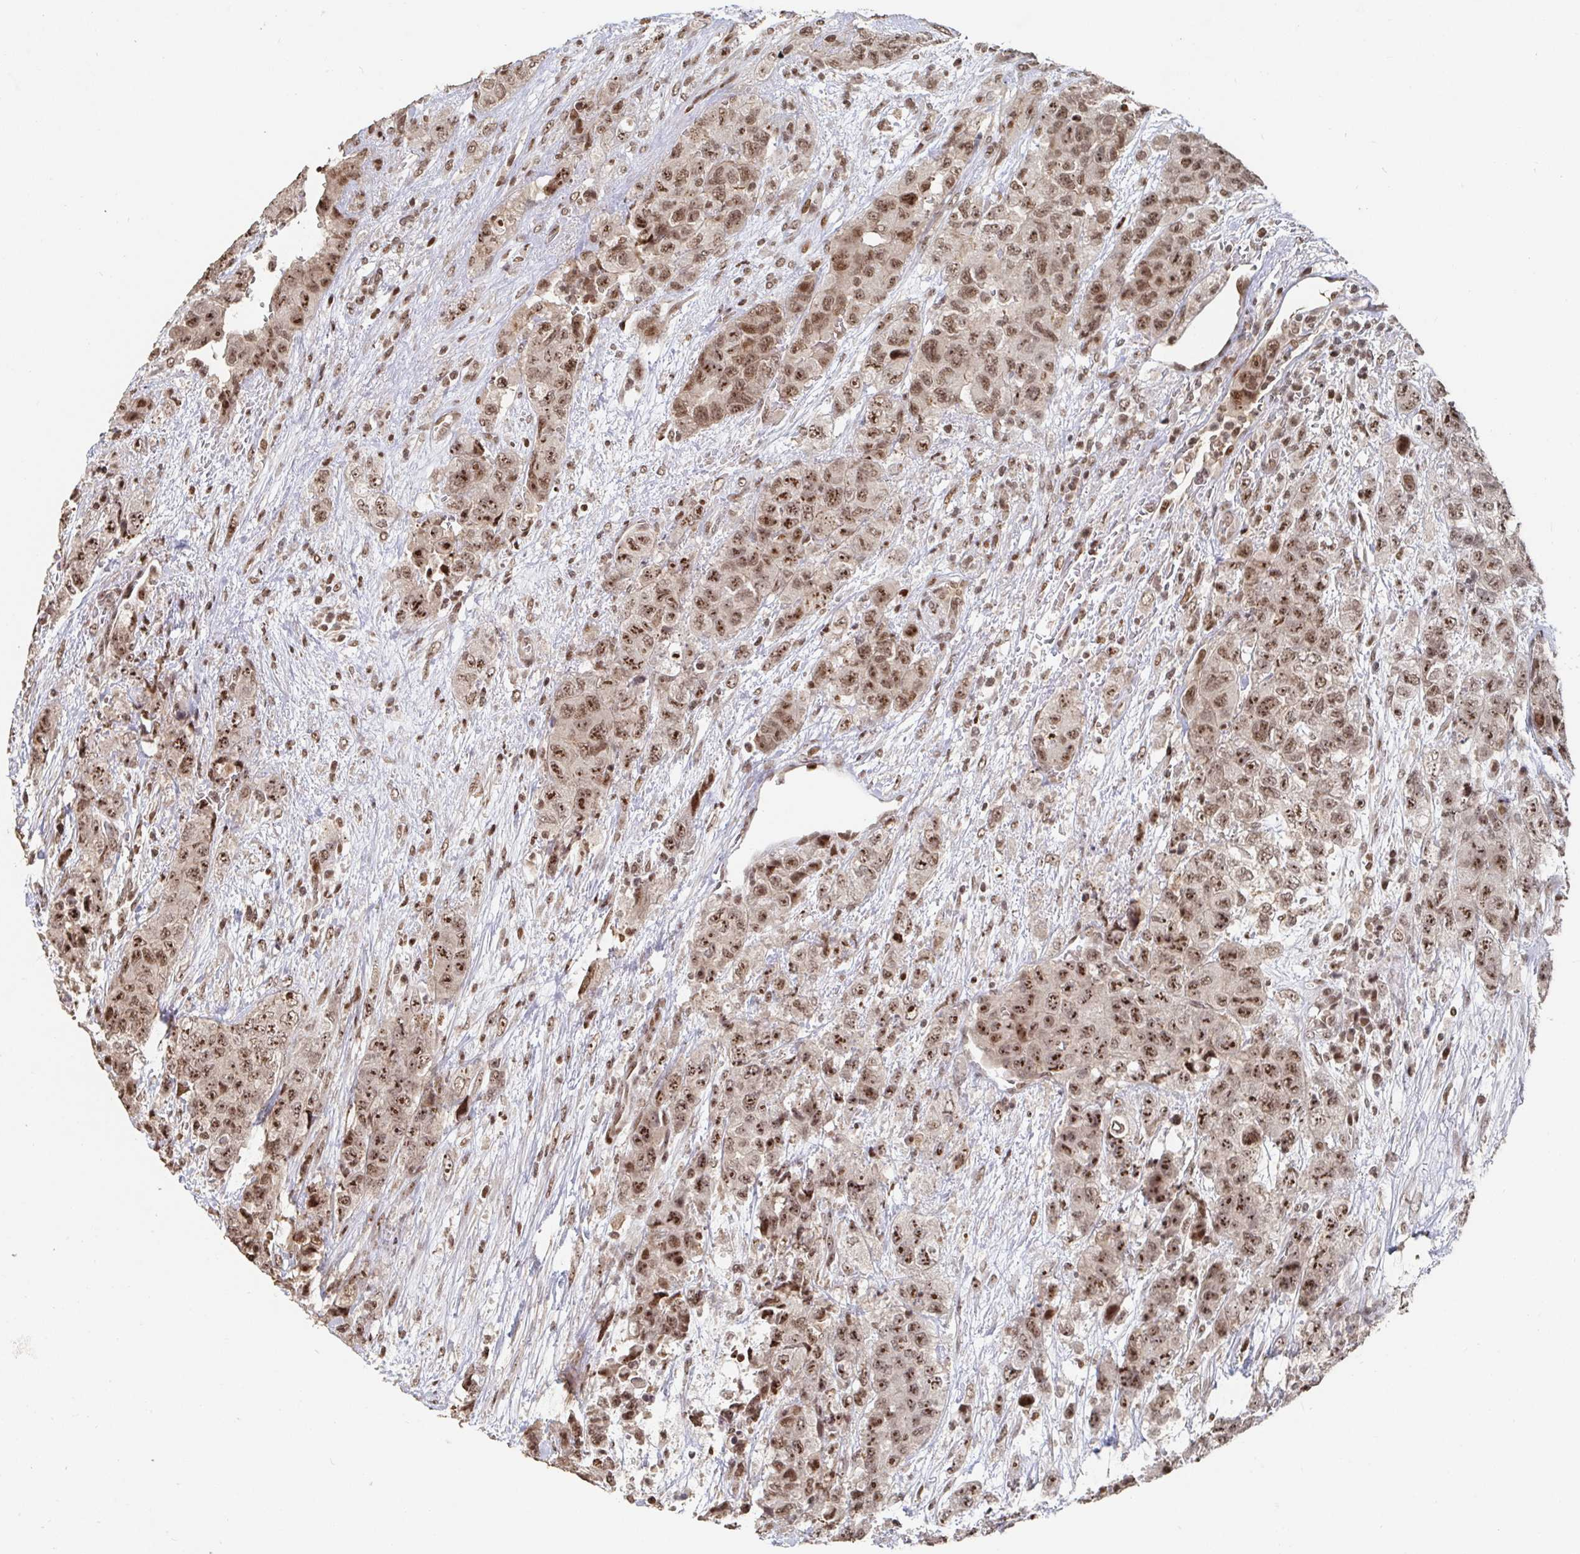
{"staining": {"intensity": "moderate", "quantity": ">75%", "location": "nuclear"}, "tissue": "urothelial cancer", "cell_type": "Tumor cells", "image_type": "cancer", "snomed": [{"axis": "morphology", "description": "Urothelial carcinoma, High grade"}, {"axis": "topography", "description": "Urinary bladder"}], "caption": "Human urothelial cancer stained with a brown dye exhibits moderate nuclear positive staining in approximately >75% of tumor cells.", "gene": "ZDHHC12", "patient": {"sex": "female", "age": 78}}